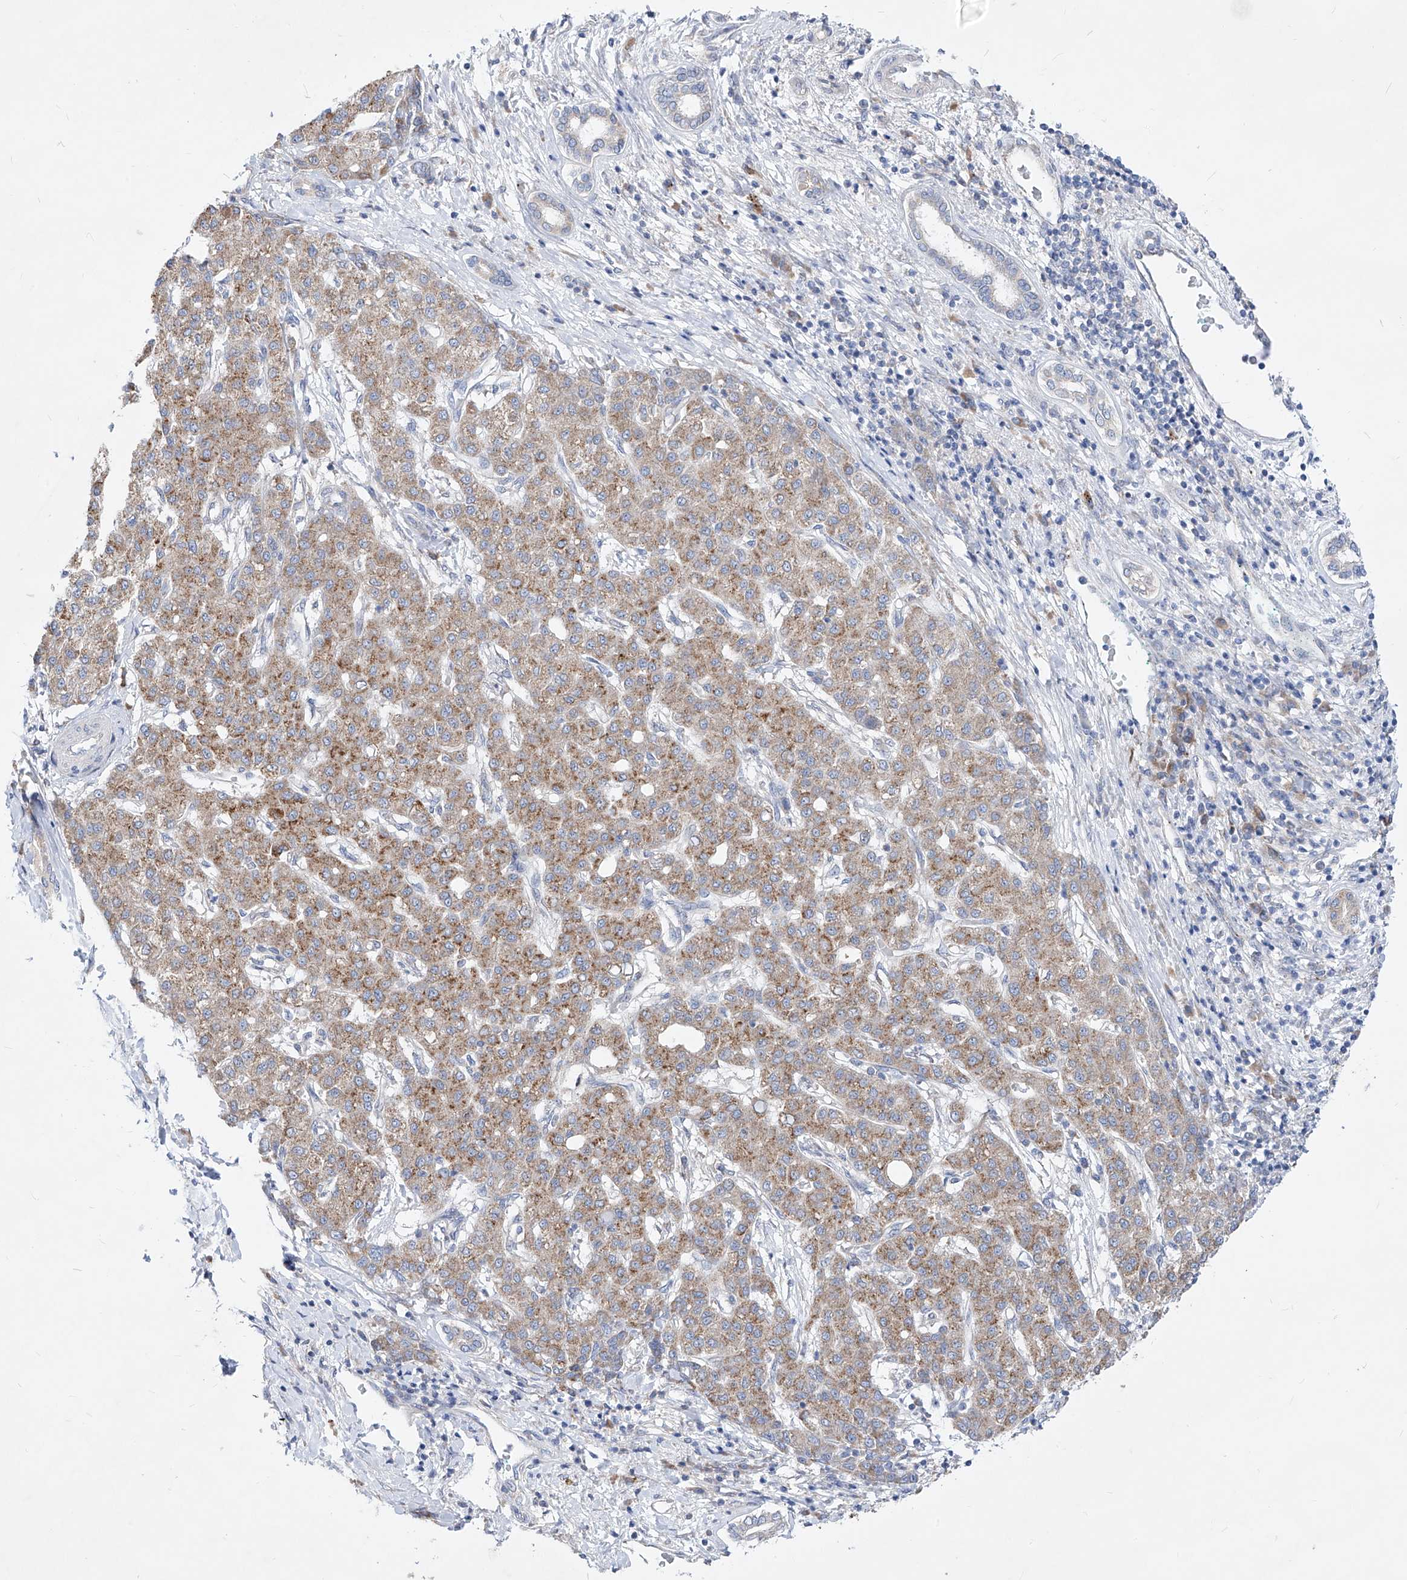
{"staining": {"intensity": "moderate", "quantity": "25%-75%", "location": "cytoplasmic/membranous"}, "tissue": "liver cancer", "cell_type": "Tumor cells", "image_type": "cancer", "snomed": [{"axis": "morphology", "description": "Carcinoma, Hepatocellular, NOS"}, {"axis": "topography", "description": "Liver"}], "caption": "Liver cancer stained for a protein (brown) reveals moderate cytoplasmic/membranous positive positivity in approximately 25%-75% of tumor cells.", "gene": "UFL1", "patient": {"sex": "male", "age": 65}}